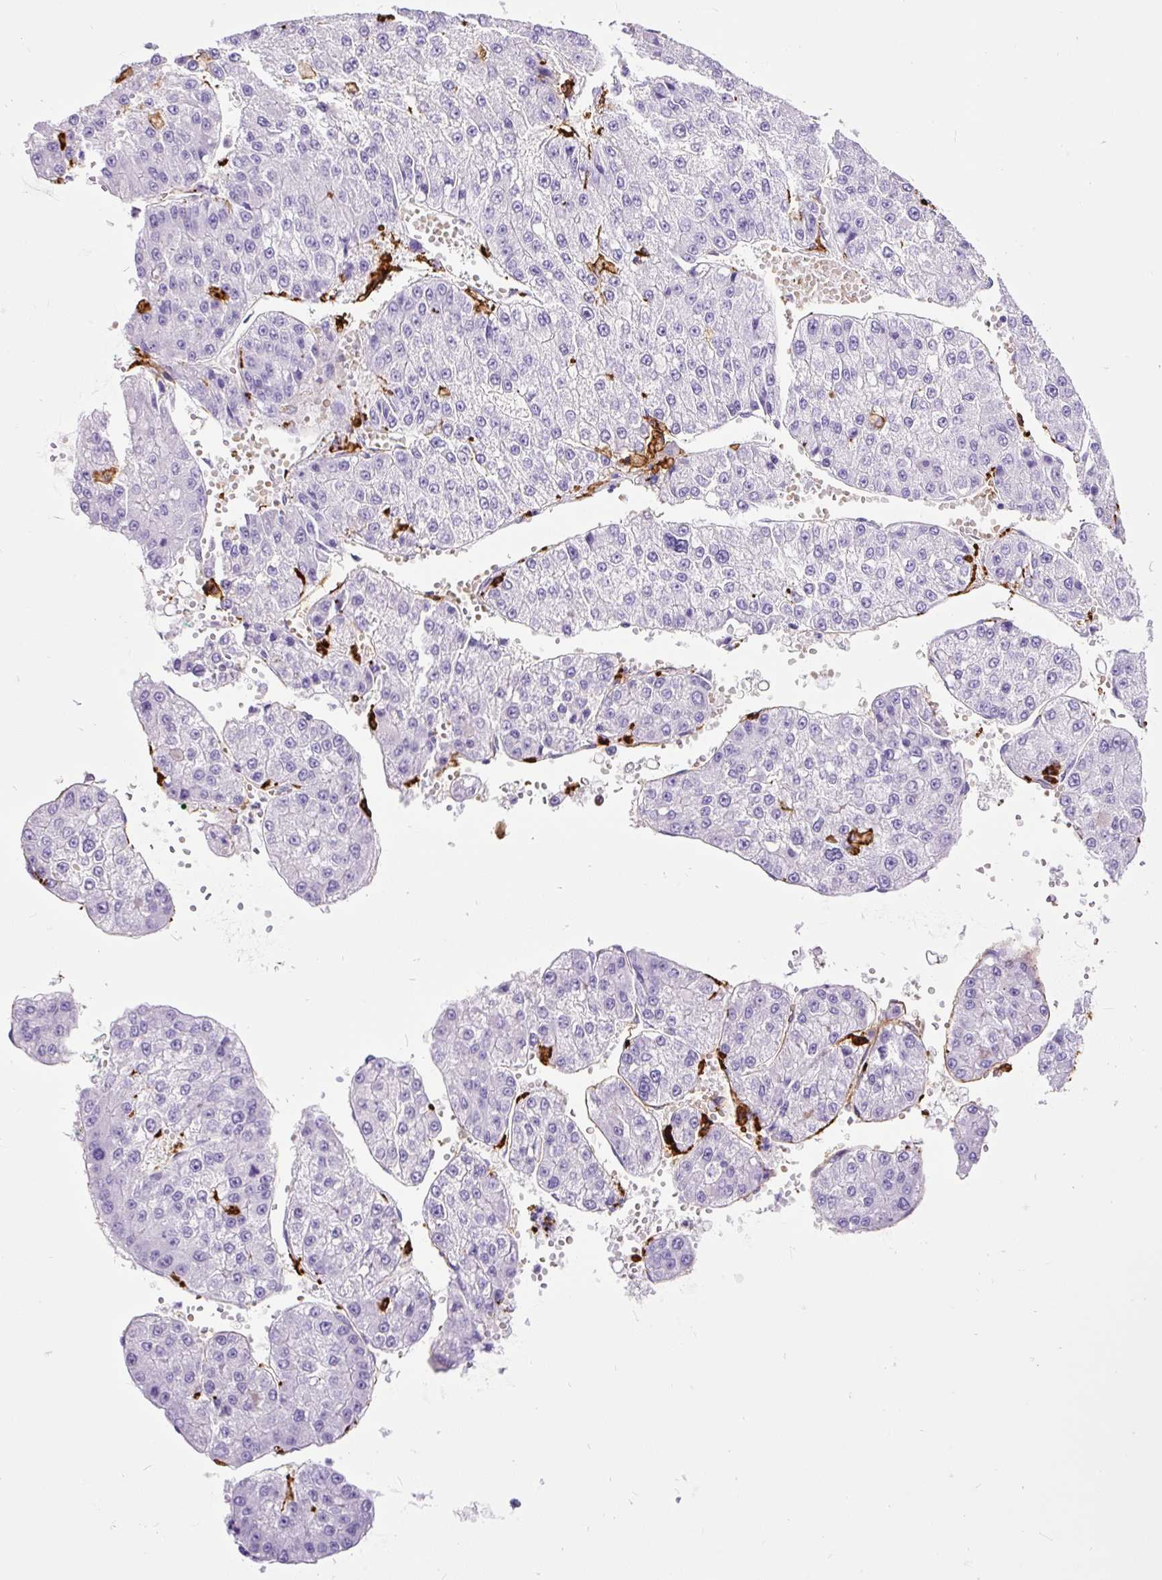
{"staining": {"intensity": "negative", "quantity": "none", "location": "none"}, "tissue": "liver cancer", "cell_type": "Tumor cells", "image_type": "cancer", "snomed": [{"axis": "morphology", "description": "Carcinoma, Hepatocellular, NOS"}, {"axis": "topography", "description": "Liver"}], "caption": "Image shows no significant protein expression in tumor cells of liver cancer (hepatocellular carcinoma). (DAB immunohistochemistry with hematoxylin counter stain).", "gene": "HLA-DRA", "patient": {"sex": "female", "age": 73}}